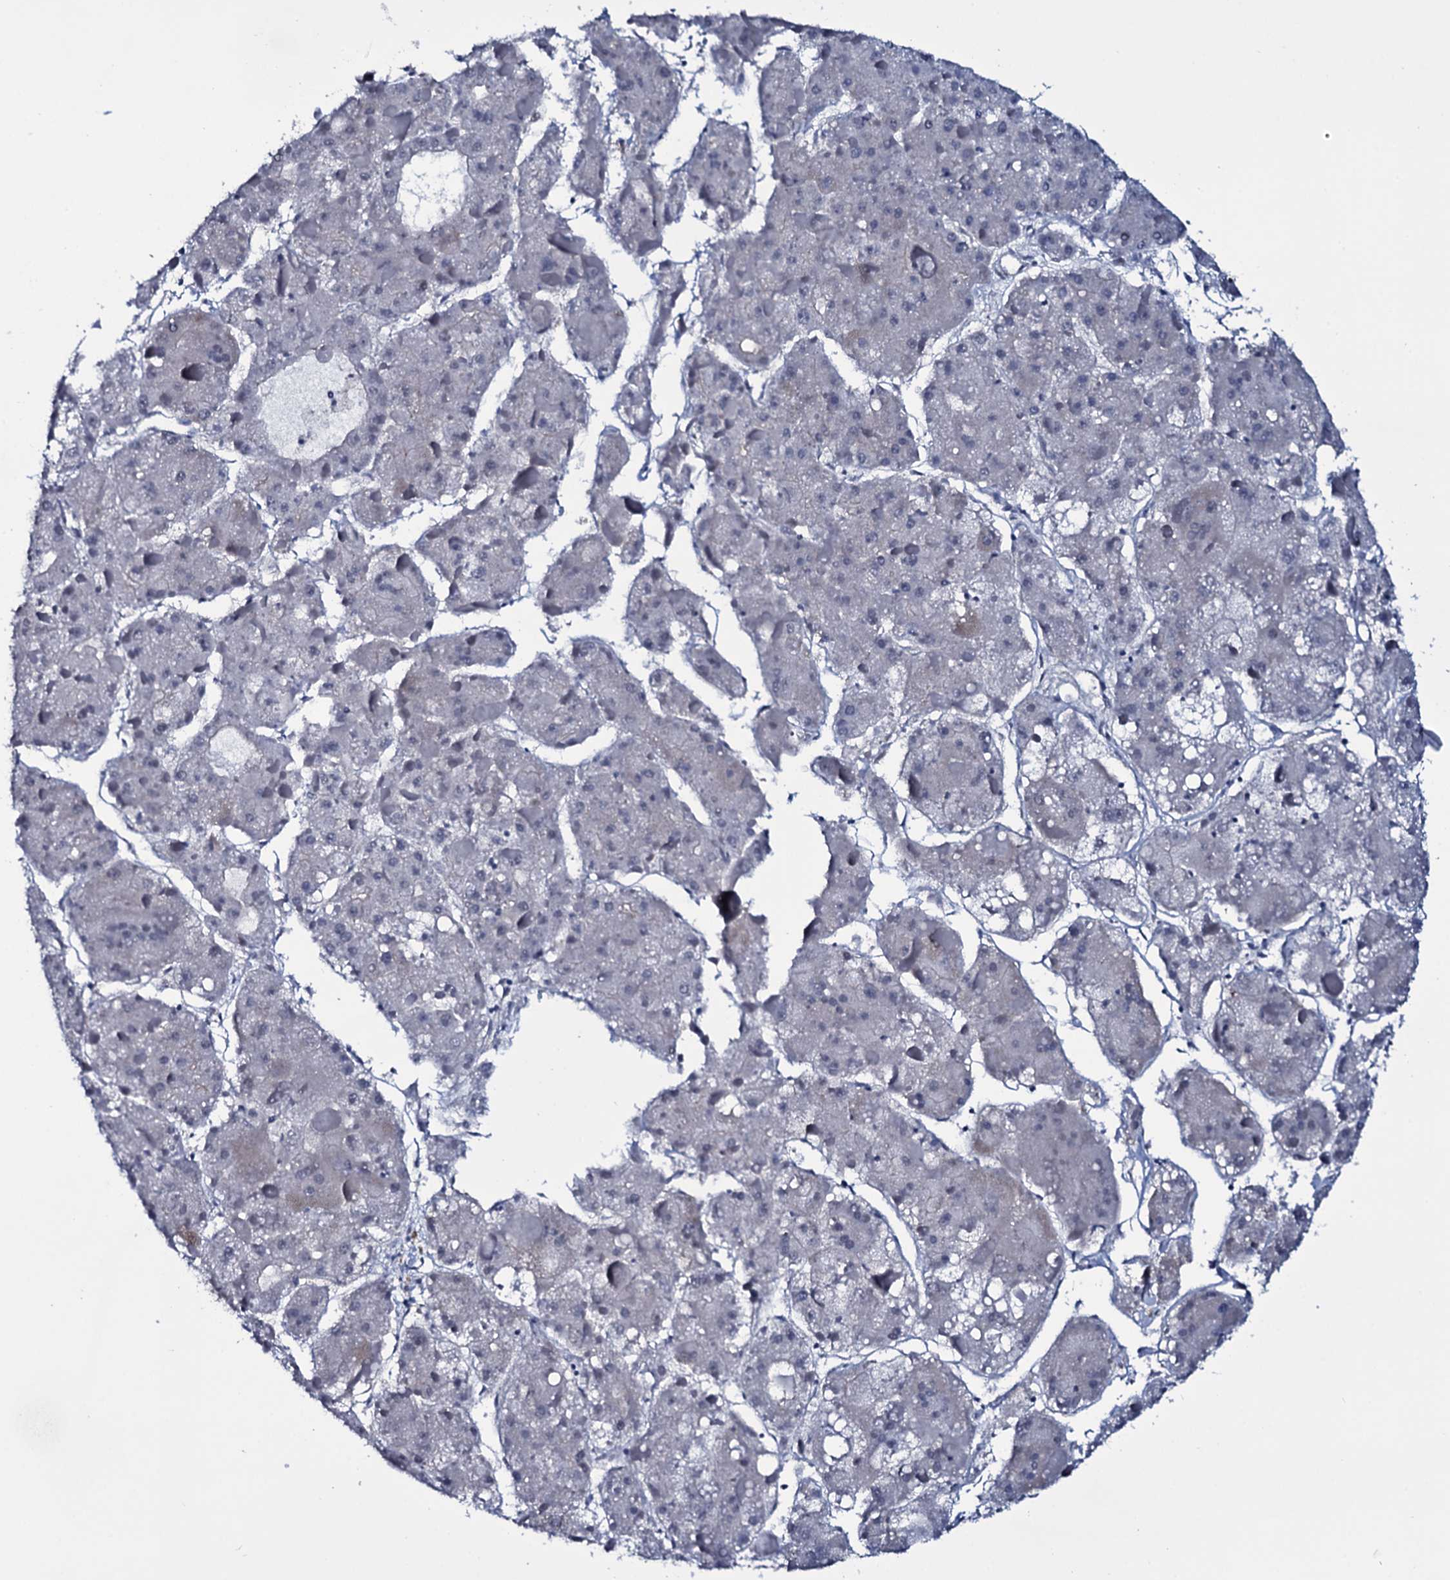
{"staining": {"intensity": "negative", "quantity": "none", "location": "none"}, "tissue": "liver cancer", "cell_type": "Tumor cells", "image_type": "cancer", "snomed": [{"axis": "morphology", "description": "Carcinoma, Hepatocellular, NOS"}, {"axis": "topography", "description": "Liver"}], "caption": "This is an IHC micrograph of hepatocellular carcinoma (liver). There is no staining in tumor cells.", "gene": "WIPF3", "patient": {"sex": "female", "age": 73}}